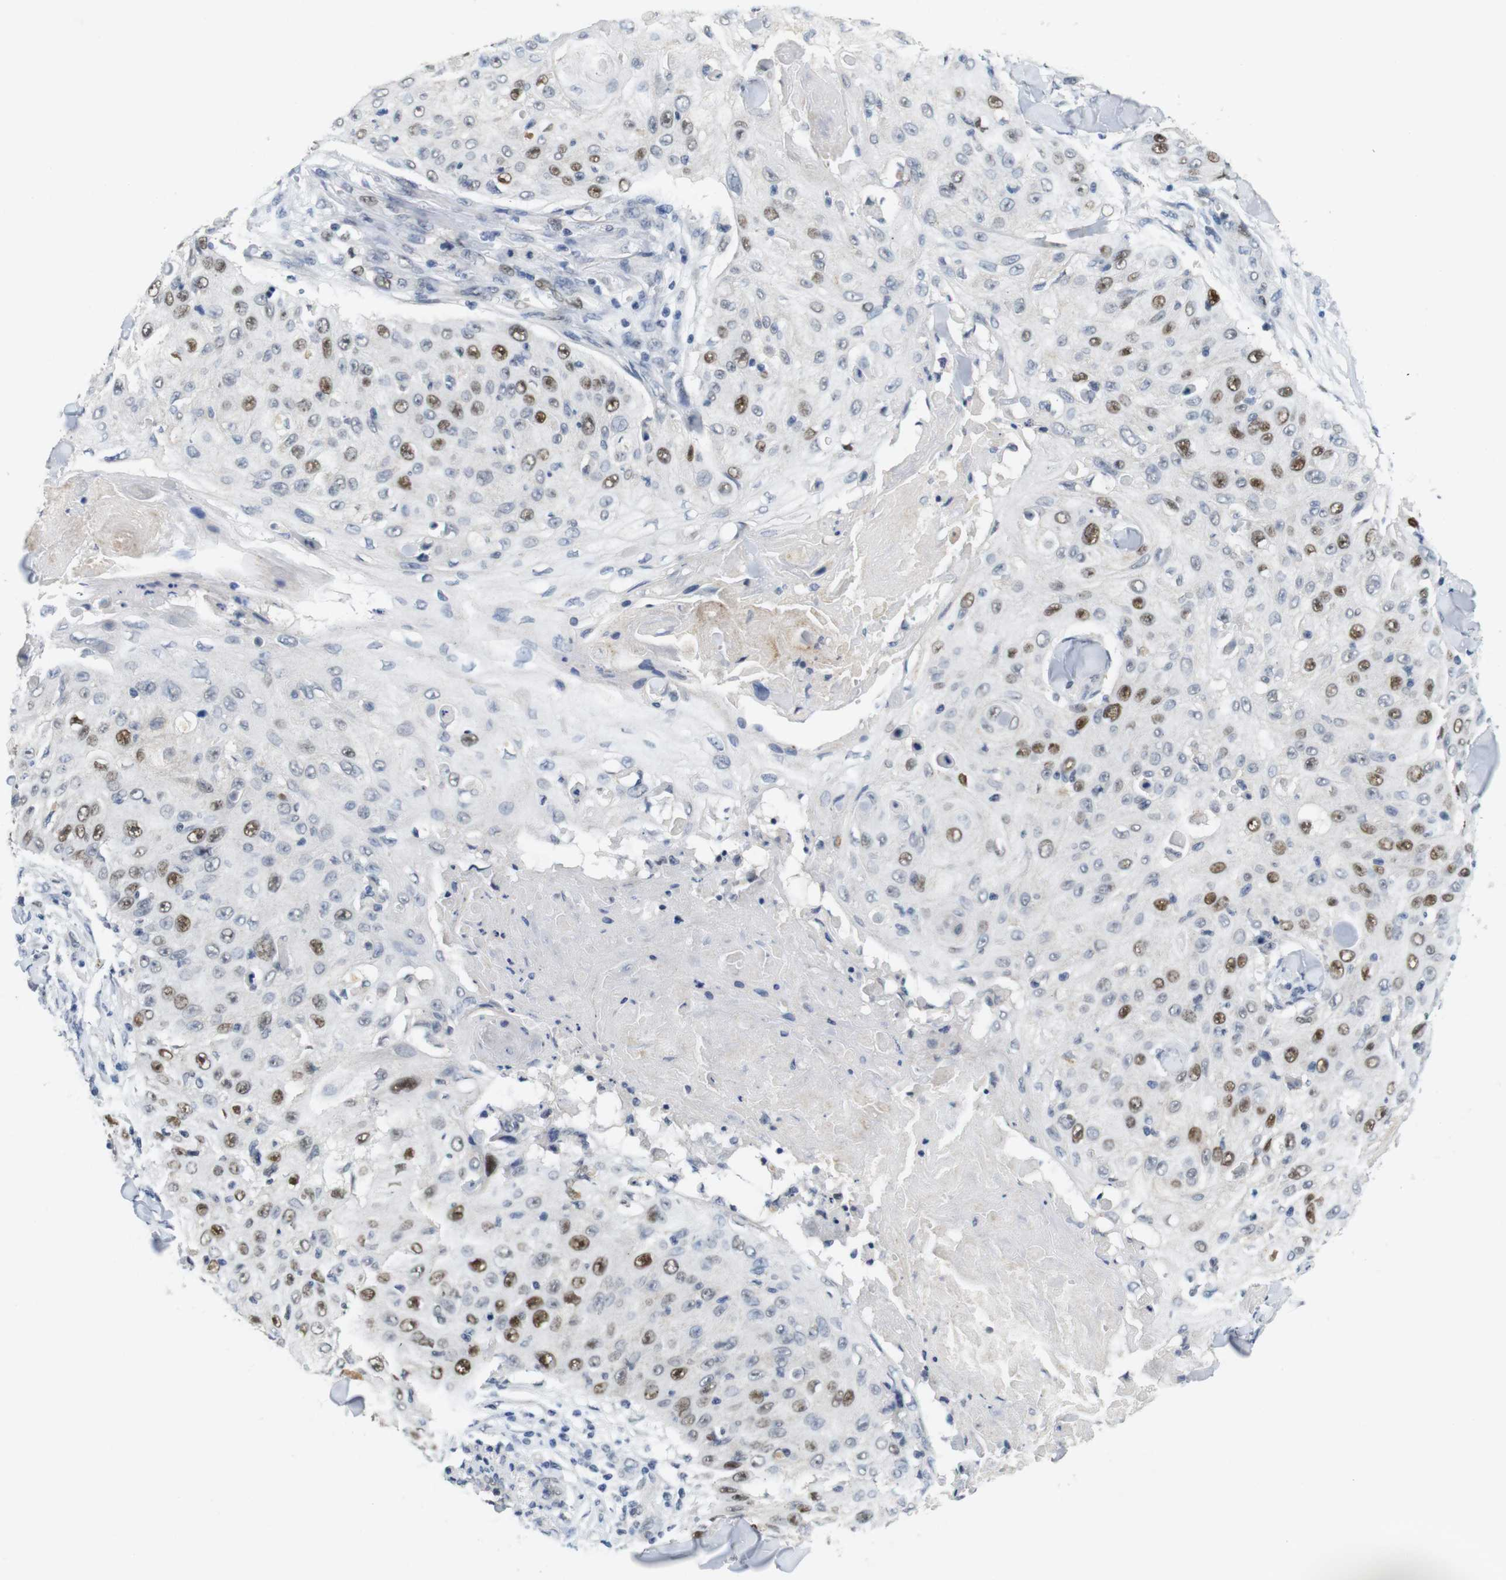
{"staining": {"intensity": "strong", "quantity": "25%-75%", "location": "nuclear"}, "tissue": "skin cancer", "cell_type": "Tumor cells", "image_type": "cancer", "snomed": [{"axis": "morphology", "description": "Squamous cell carcinoma, NOS"}, {"axis": "topography", "description": "Skin"}], "caption": "The image exhibits staining of squamous cell carcinoma (skin), revealing strong nuclear protein positivity (brown color) within tumor cells.", "gene": "SKP2", "patient": {"sex": "male", "age": 86}}